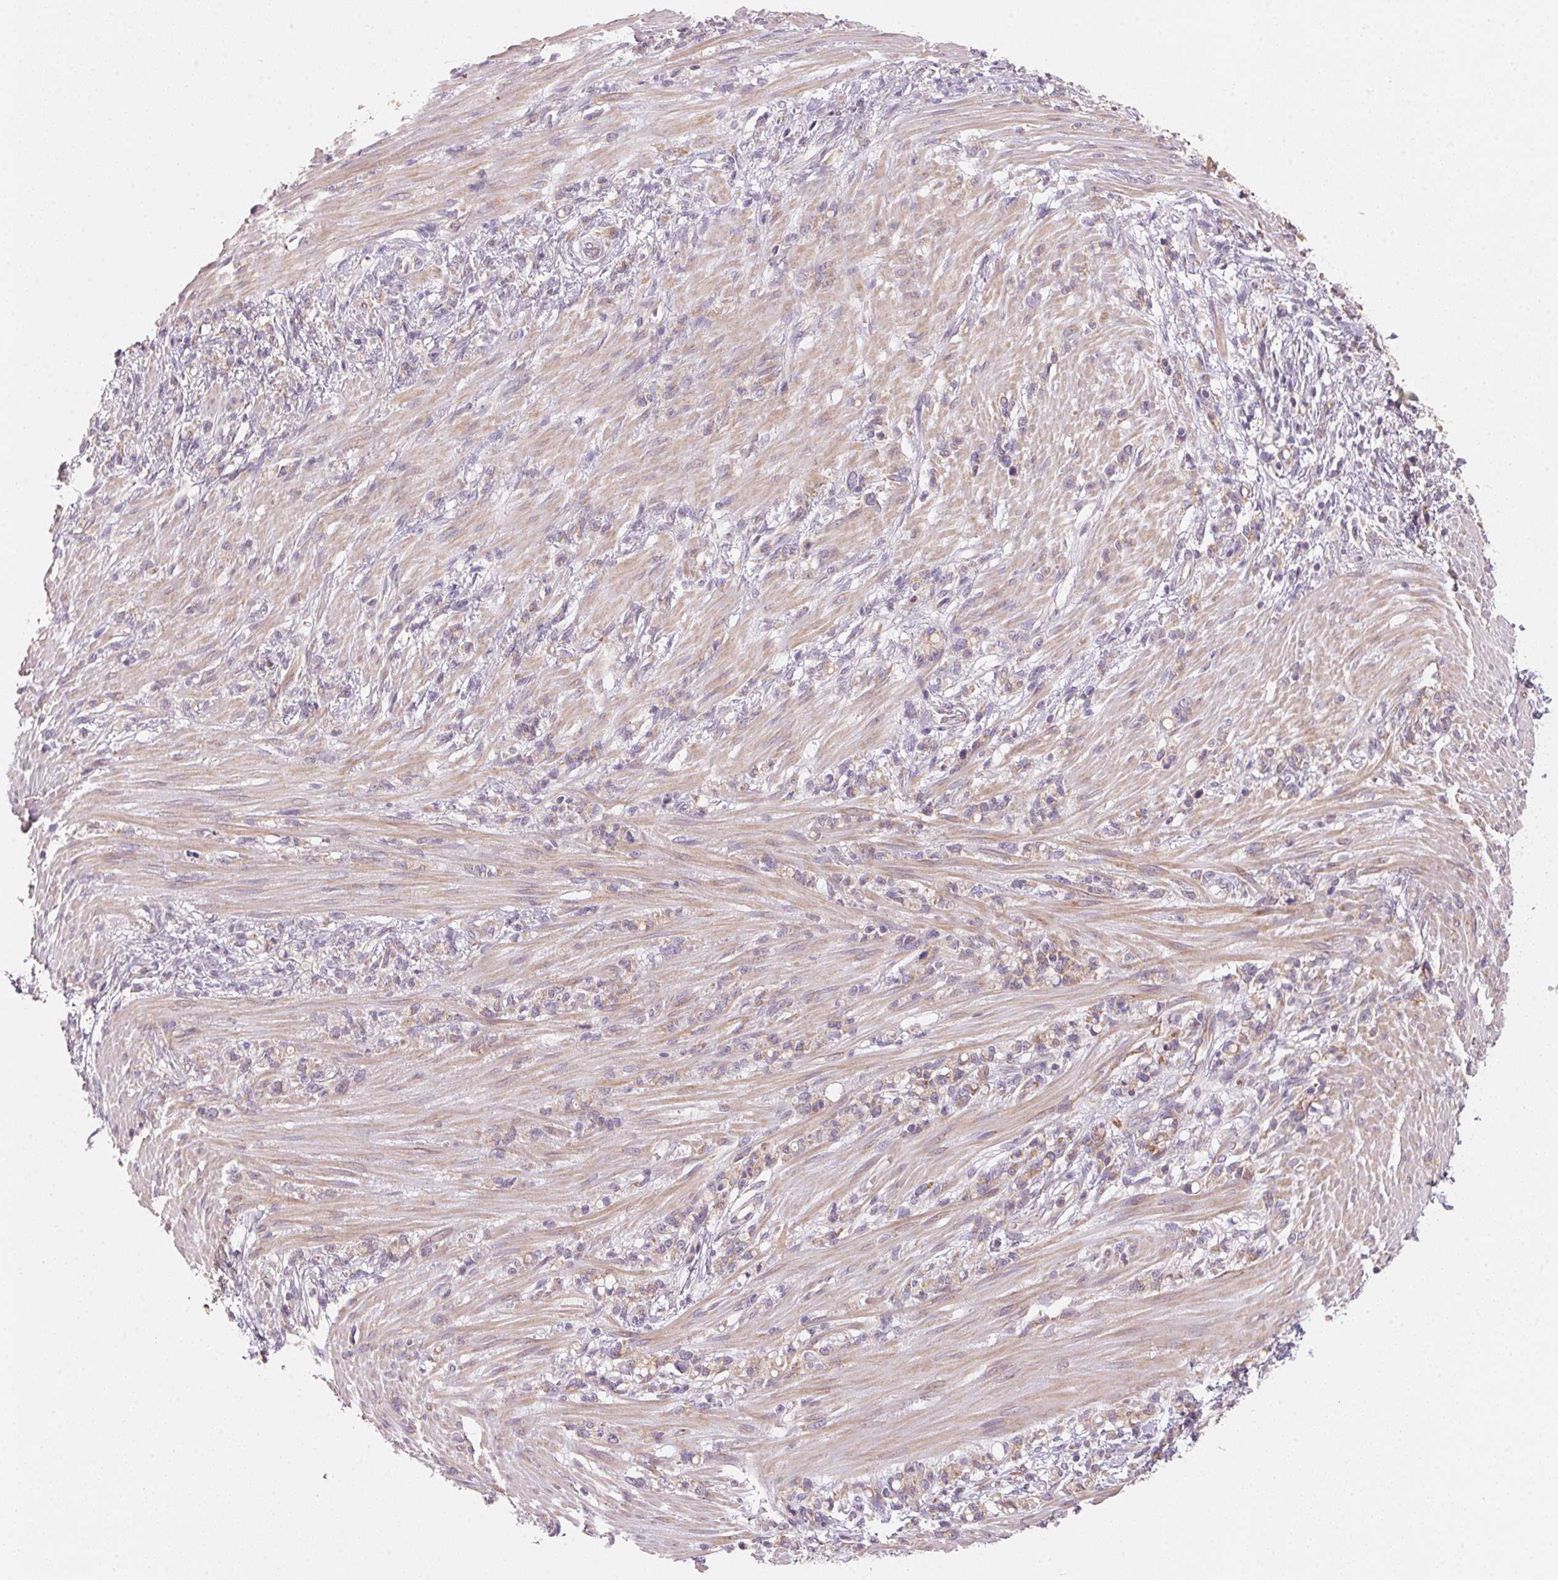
{"staining": {"intensity": "weak", "quantity": "<25%", "location": "cytoplasmic/membranous"}, "tissue": "stomach cancer", "cell_type": "Tumor cells", "image_type": "cancer", "snomed": [{"axis": "morphology", "description": "Adenocarcinoma, NOS"}, {"axis": "topography", "description": "Stomach"}], "caption": "Stomach adenocarcinoma stained for a protein using immunohistochemistry (IHC) exhibits no expression tumor cells.", "gene": "BLOC1S2", "patient": {"sex": "female", "age": 84}}